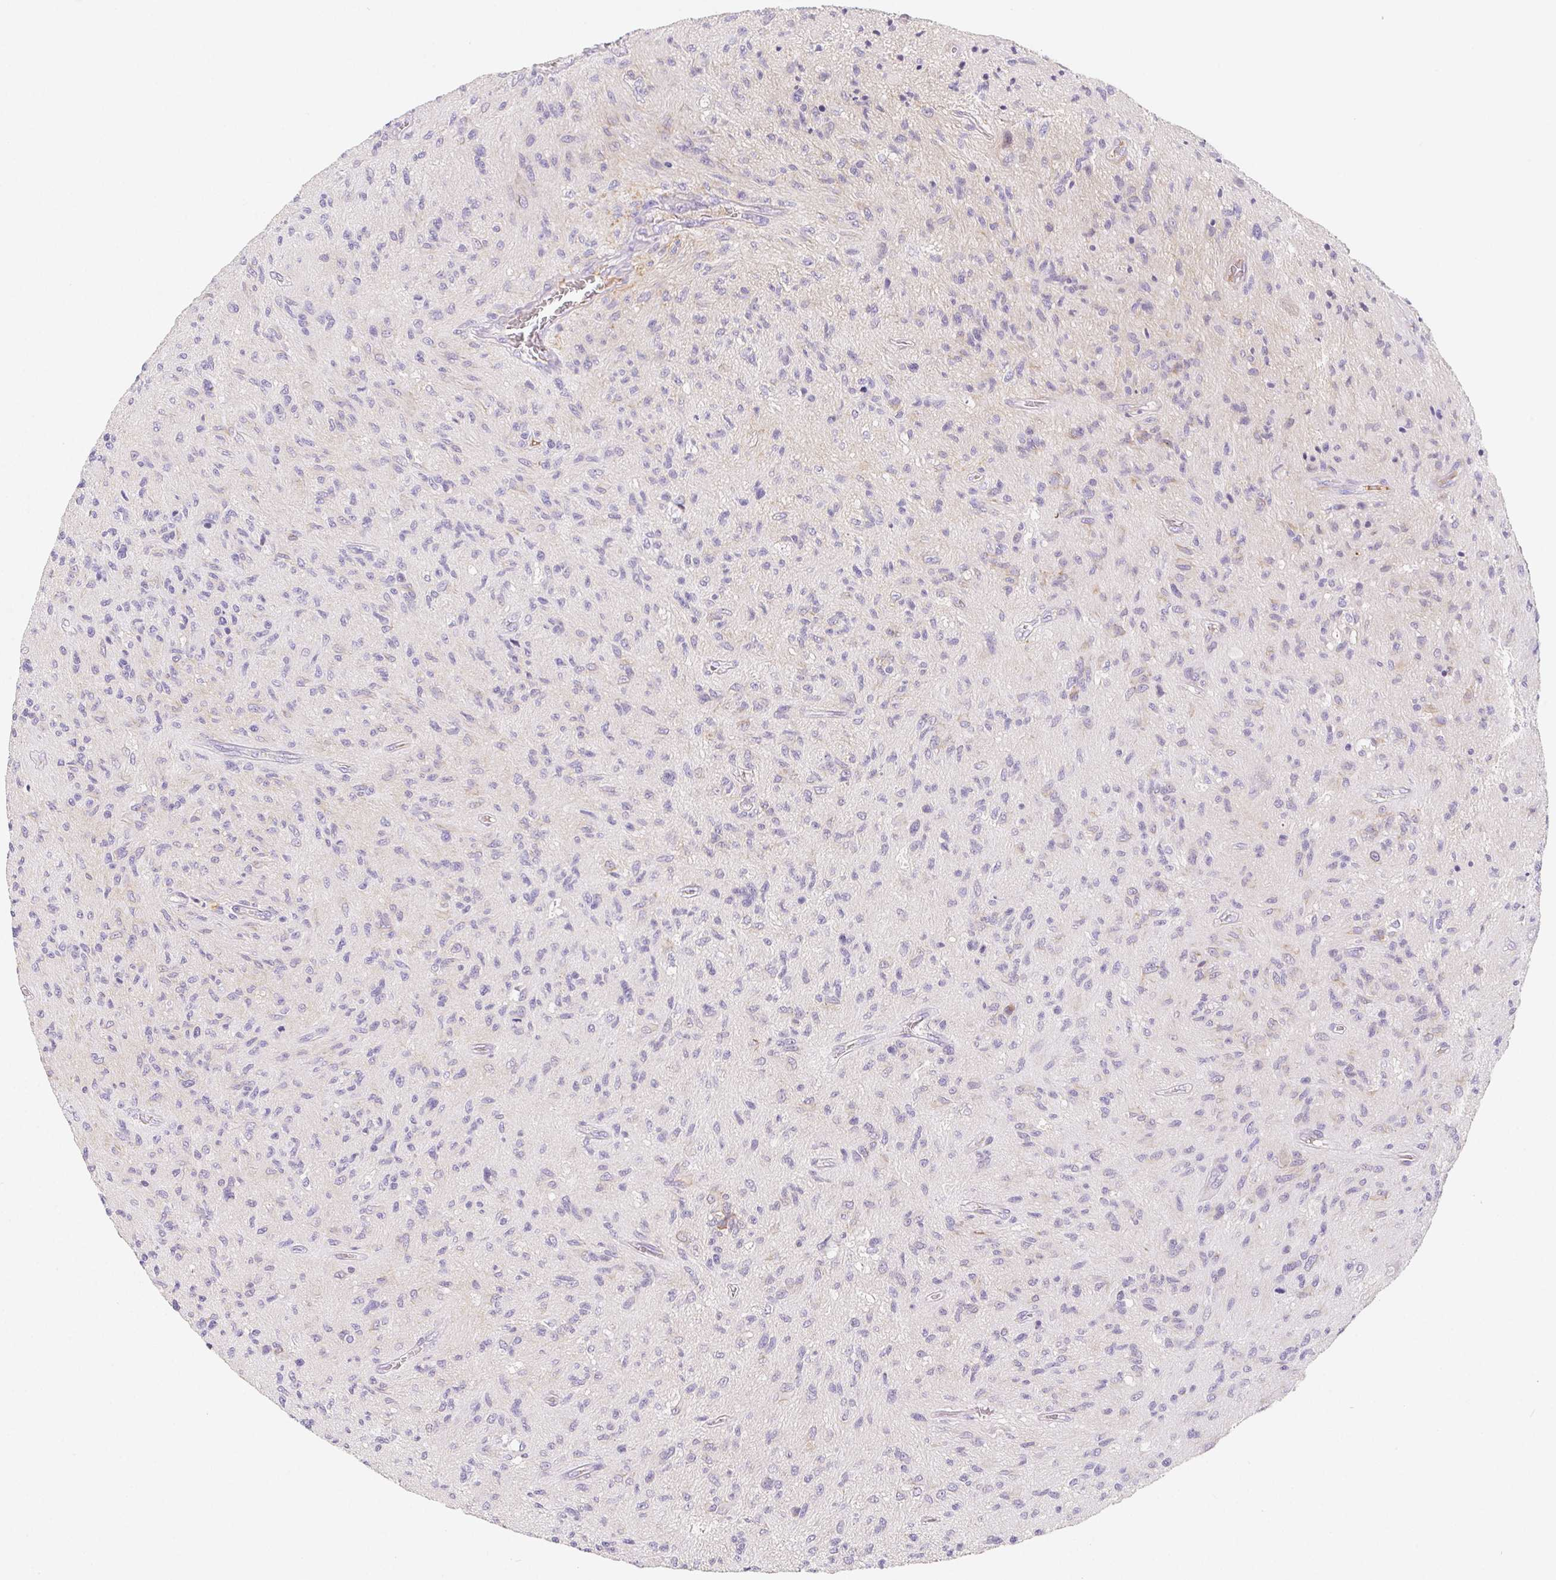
{"staining": {"intensity": "negative", "quantity": "none", "location": "none"}, "tissue": "glioma", "cell_type": "Tumor cells", "image_type": "cancer", "snomed": [{"axis": "morphology", "description": "Glioma, malignant, High grade"}, {"axis": "topography", "description": "Brain"}], "caption": "An immunohistochemistry (IHC) image of high-grade glioma (malignant) is shown. There is no staining in tumor cells of high-grade glioma (malignant). (Stains: DAB immunohistochemistry with hematoxylin counter stain, Microscopy: brightfield microscopy at high magnification).", "gene": "ITIH2", "patient": {"sex": "male", "age": 54}}